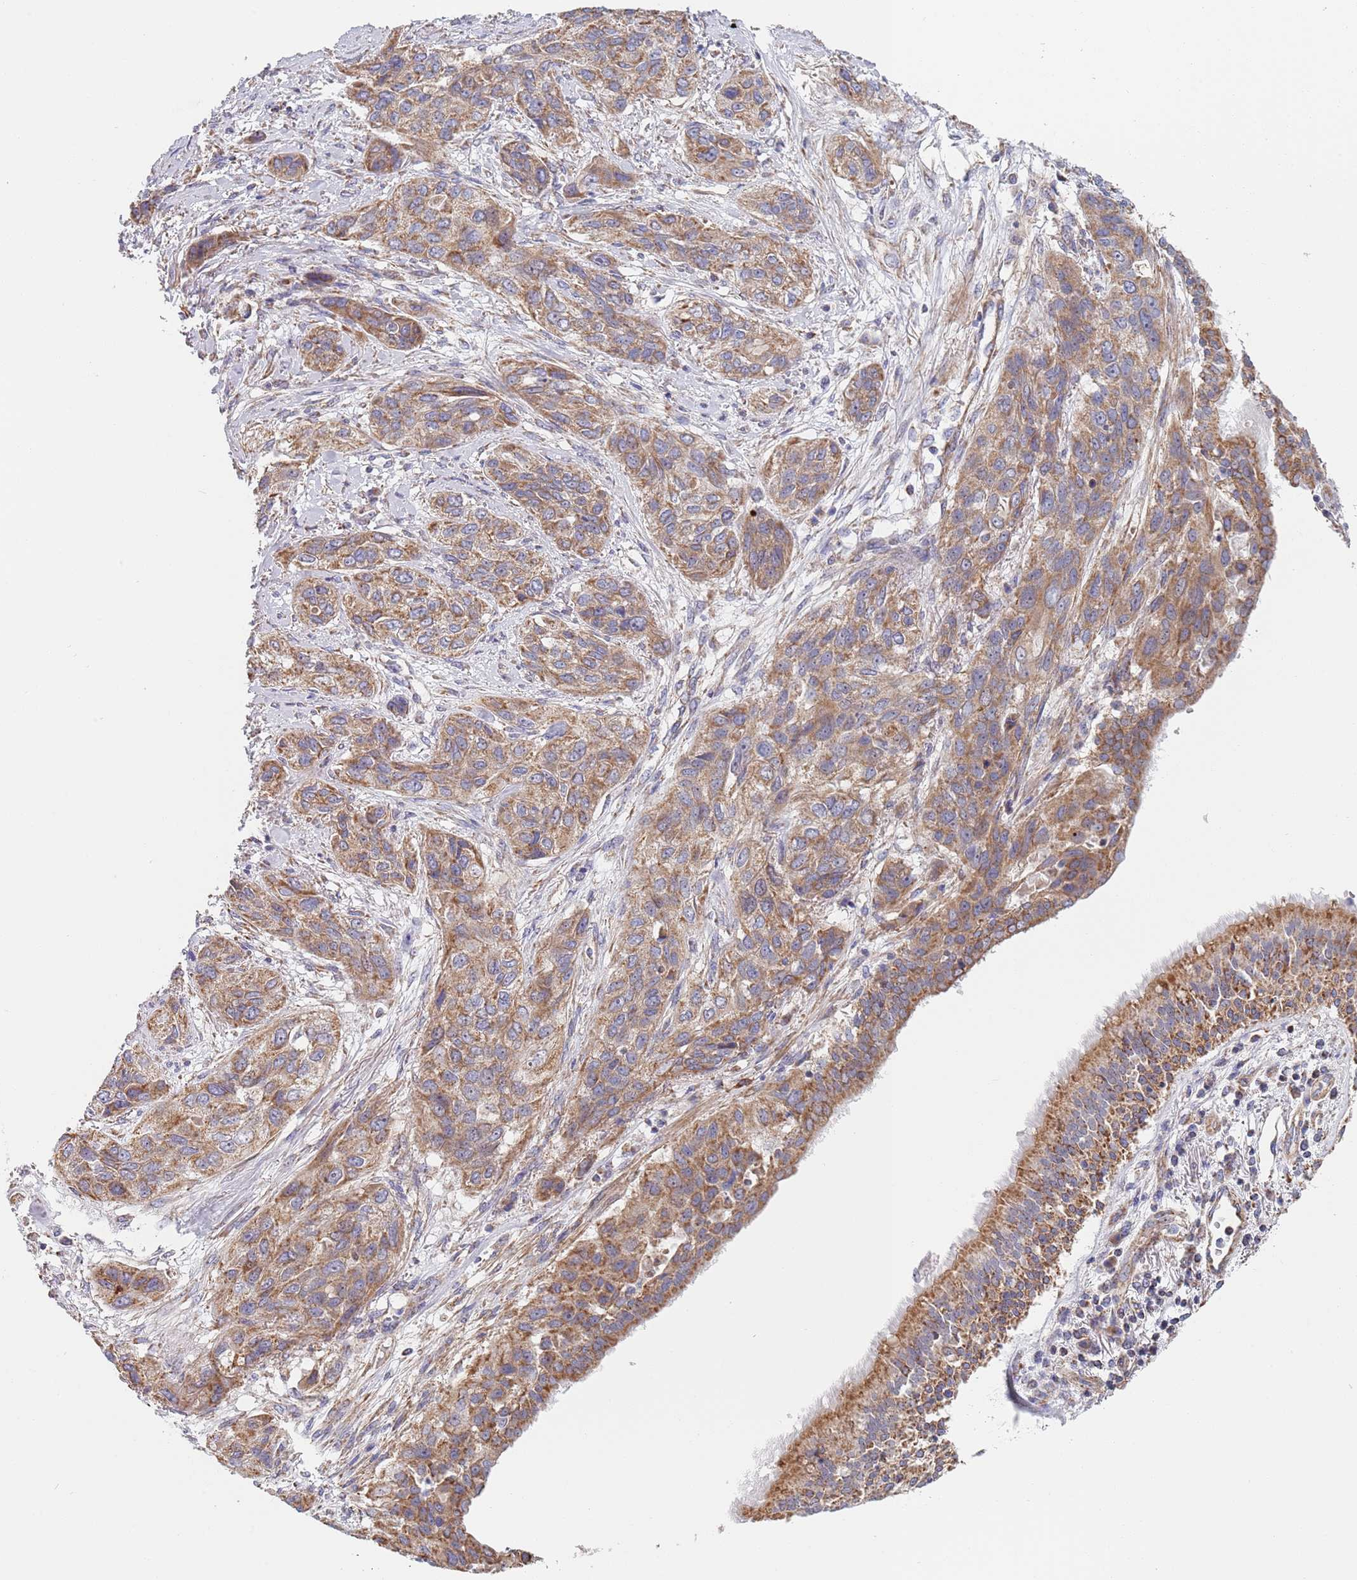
{"staining": {"intensity": "moderate", "quantity": ">75%", "location": "cytoplasmic/membranous"}, "tissue": "lung cancer", "cell_type": "Tumor cells", "image_type": "cancer", "snomed": [{"axis": "morphology", "description": "Squamous cell carcinoma, NOS"}, {"axis": "topography", "description": "Lung"}], "caption": "A brown stain labels moderate cytoplasmic/membranous expression of a protein in lung cancer tumor cells. The staining is performed using DAB brown chromogen to label protein expression. The nuclei are counter-stained blue using hematoxylin.", "gene": "PWWP3A", "patient": {"sex": "female", "age": 70}}